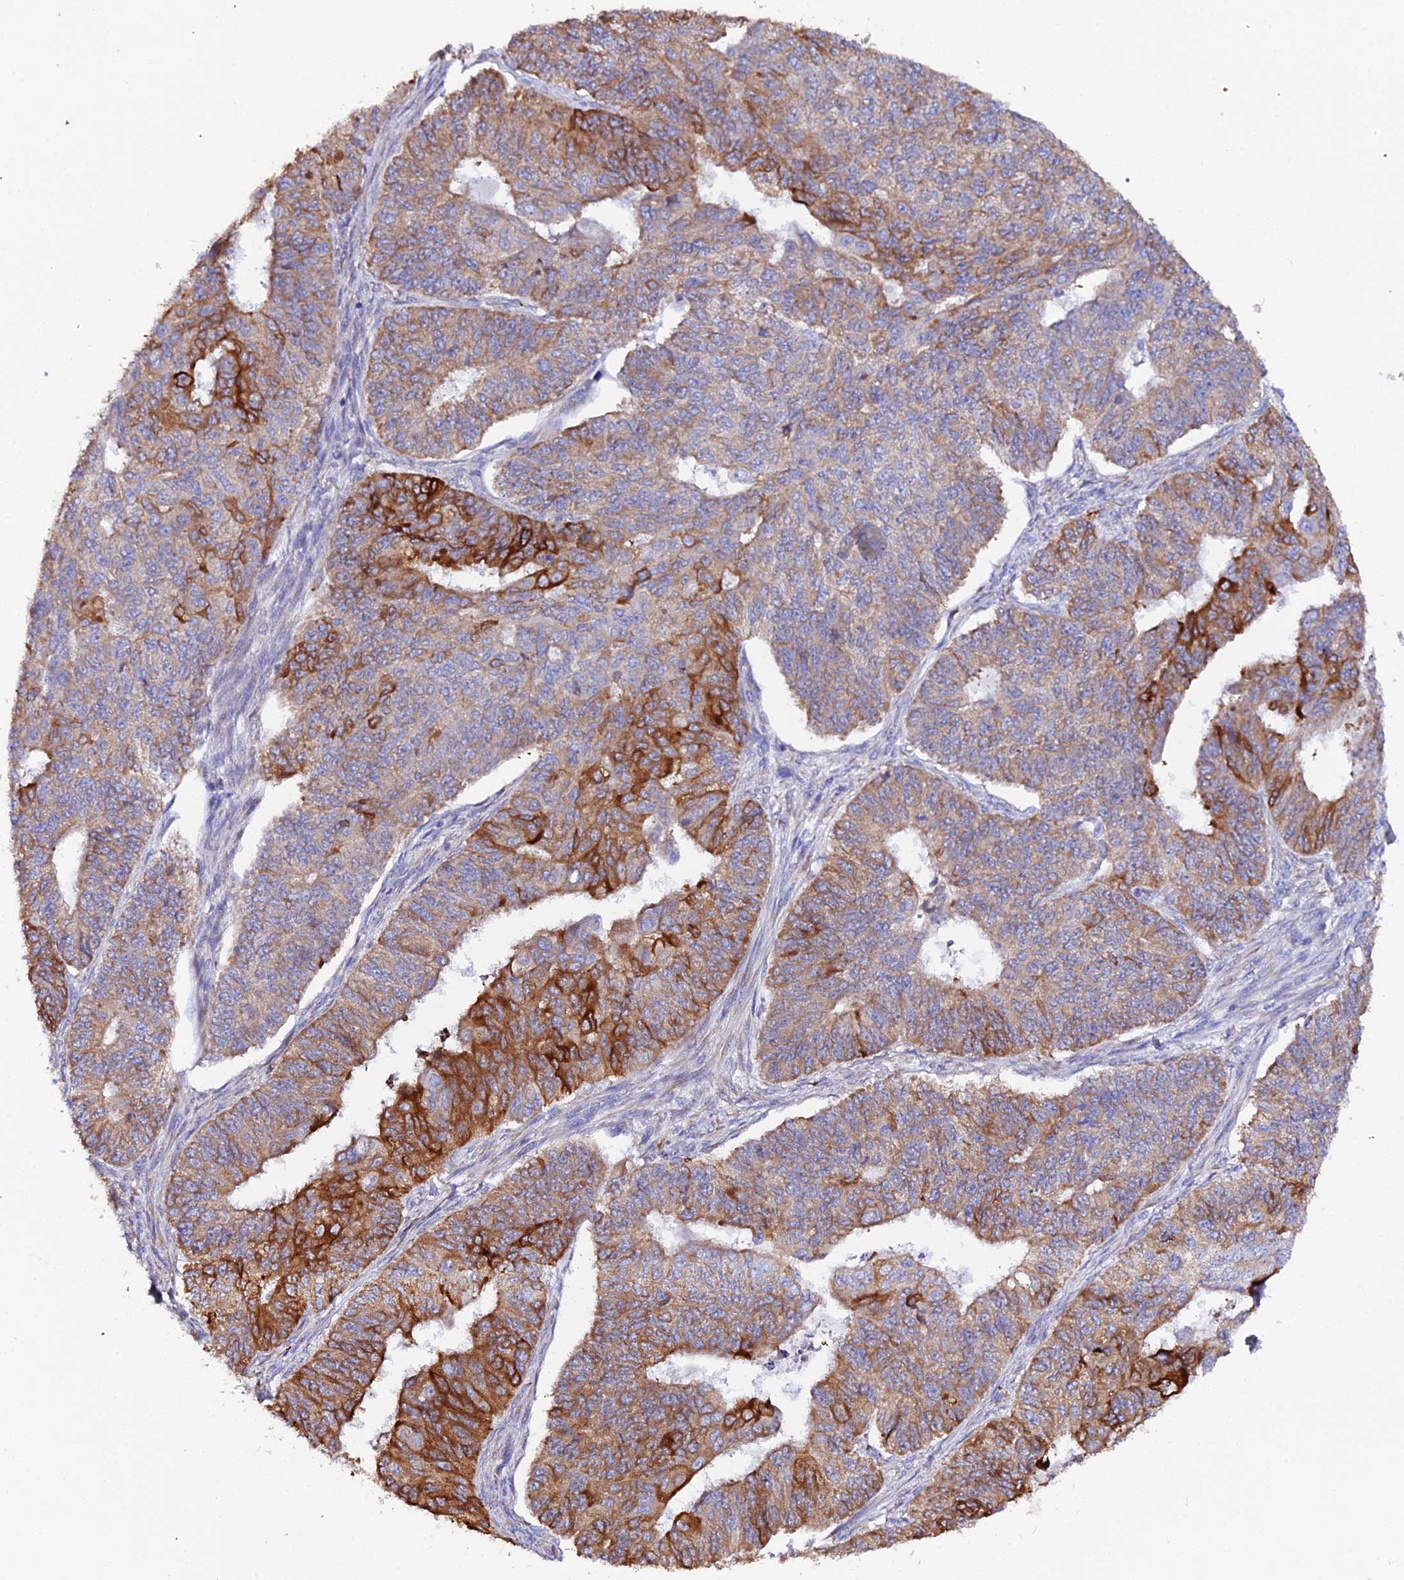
{"staining": {"intensity": "strong", "quantity": "25%-75%", "location": "cytoplasmic/membranous"}, "tissue": "endometrial cancer", "cell_type": "Tumor cells", "image_type": "cancer", "snomed": [{"axis": "morphology", "description": "Adenocarcinoma, NOS"}, {"axis": "topography", "description": "Endometrium"}], "caption": "This photomicrograph exhibits endometrial cancer (adenocarcinoma) stained with immunohistochemistry to label a protein in brown. The cytoplasmic/membranous of tumor cells show strong positivity for the protein. Nuclei are counter-stained blue.", "gene": "CFAP45", "patient": {"sex": "female", "age": 32}}